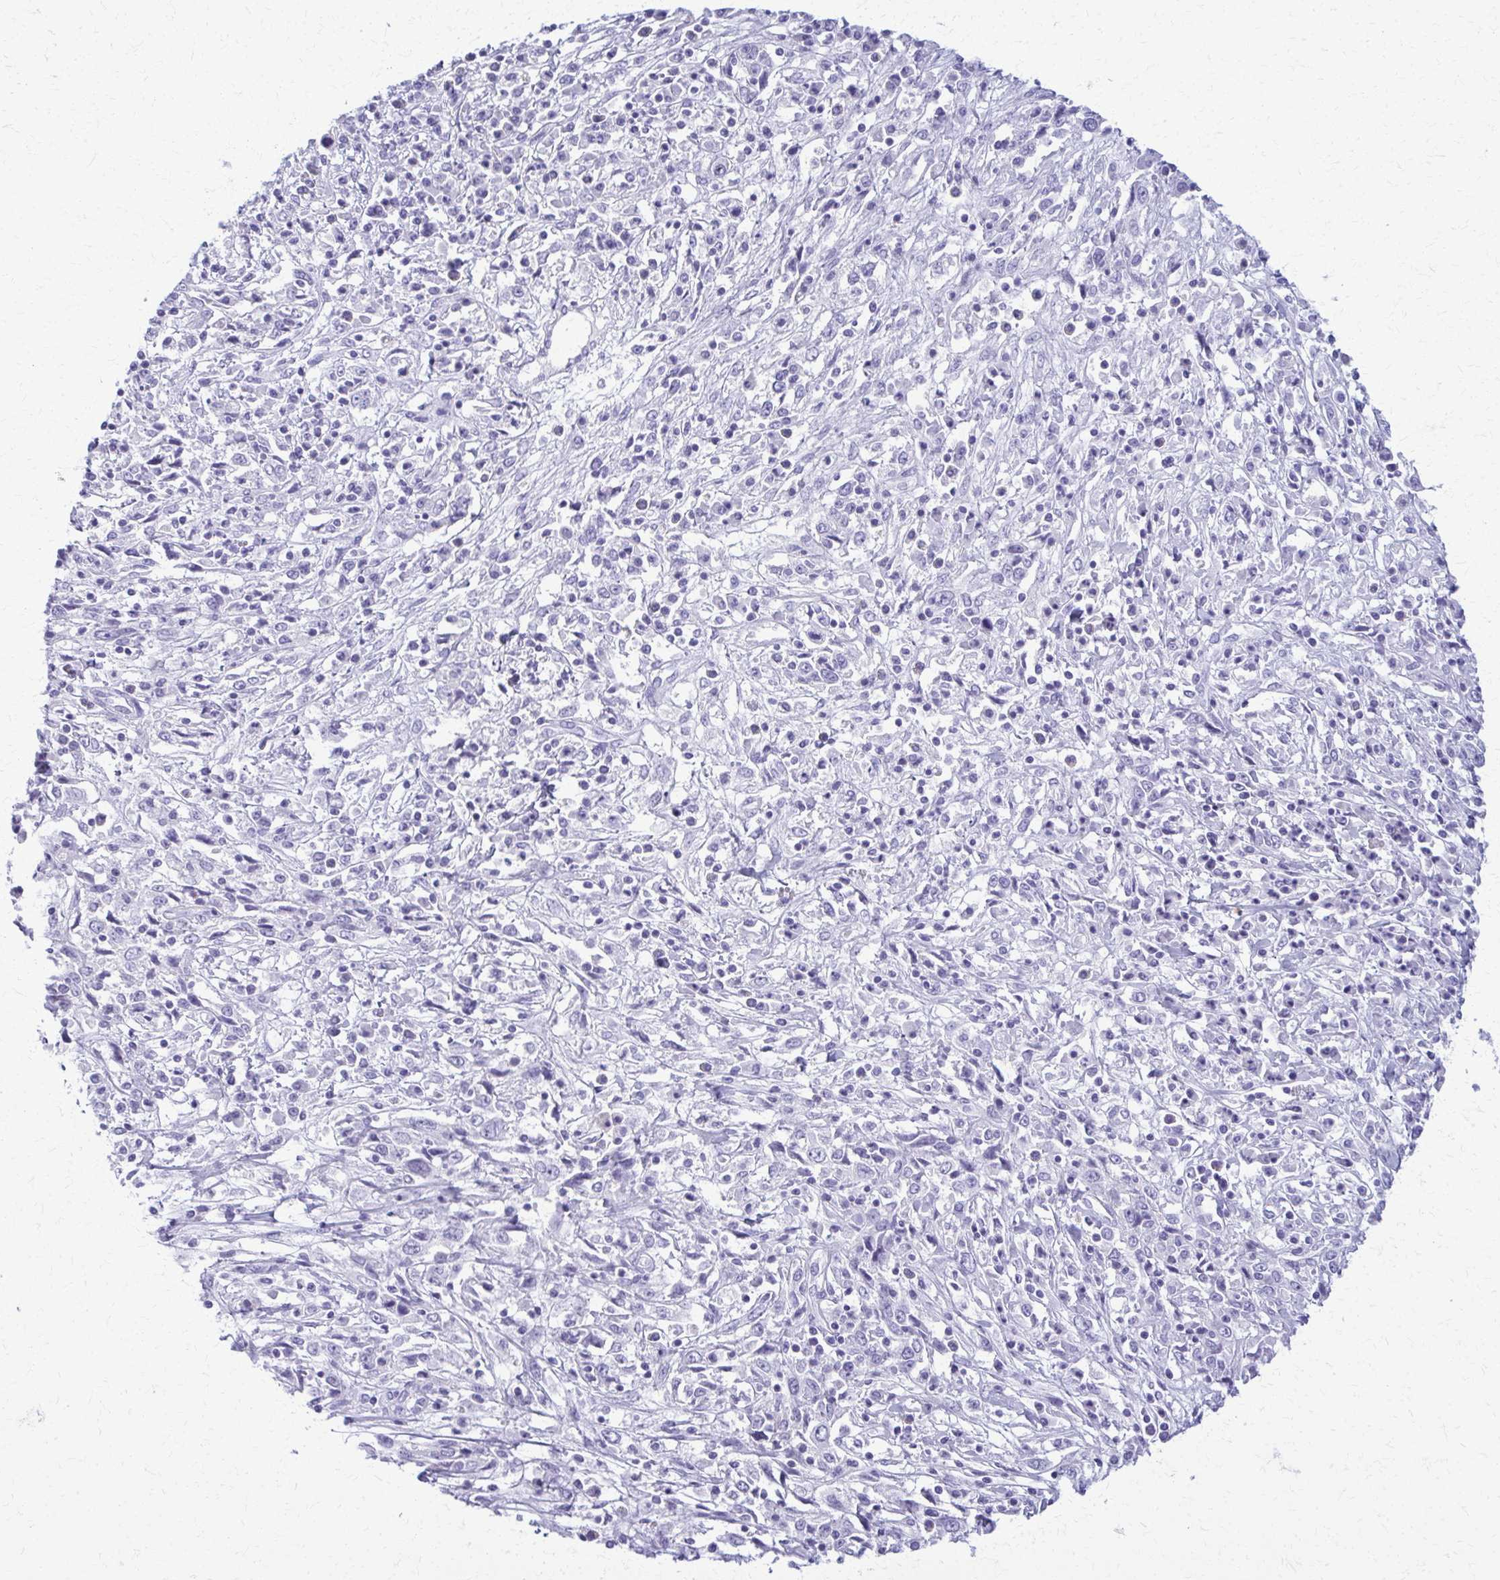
{"staining": {"intensity": "negative", "quantity": "none", "location": "none"}, "tissue": "cervical cancer", "cell_type": "Tumor cells", "image_type": "cancer", "snomed": [{"axis": "morphology", "description": "Adenocarcinoma, NOS"}, {"axis": "topography", "description": "Cervix"}], "caption": "An image of cervical cancer (adenocarcinoma) stained for a protein reveals no brown staining in tumor cells.", "gene": "ACSM2B", "patient": {"sex": "female", "age": 40}}